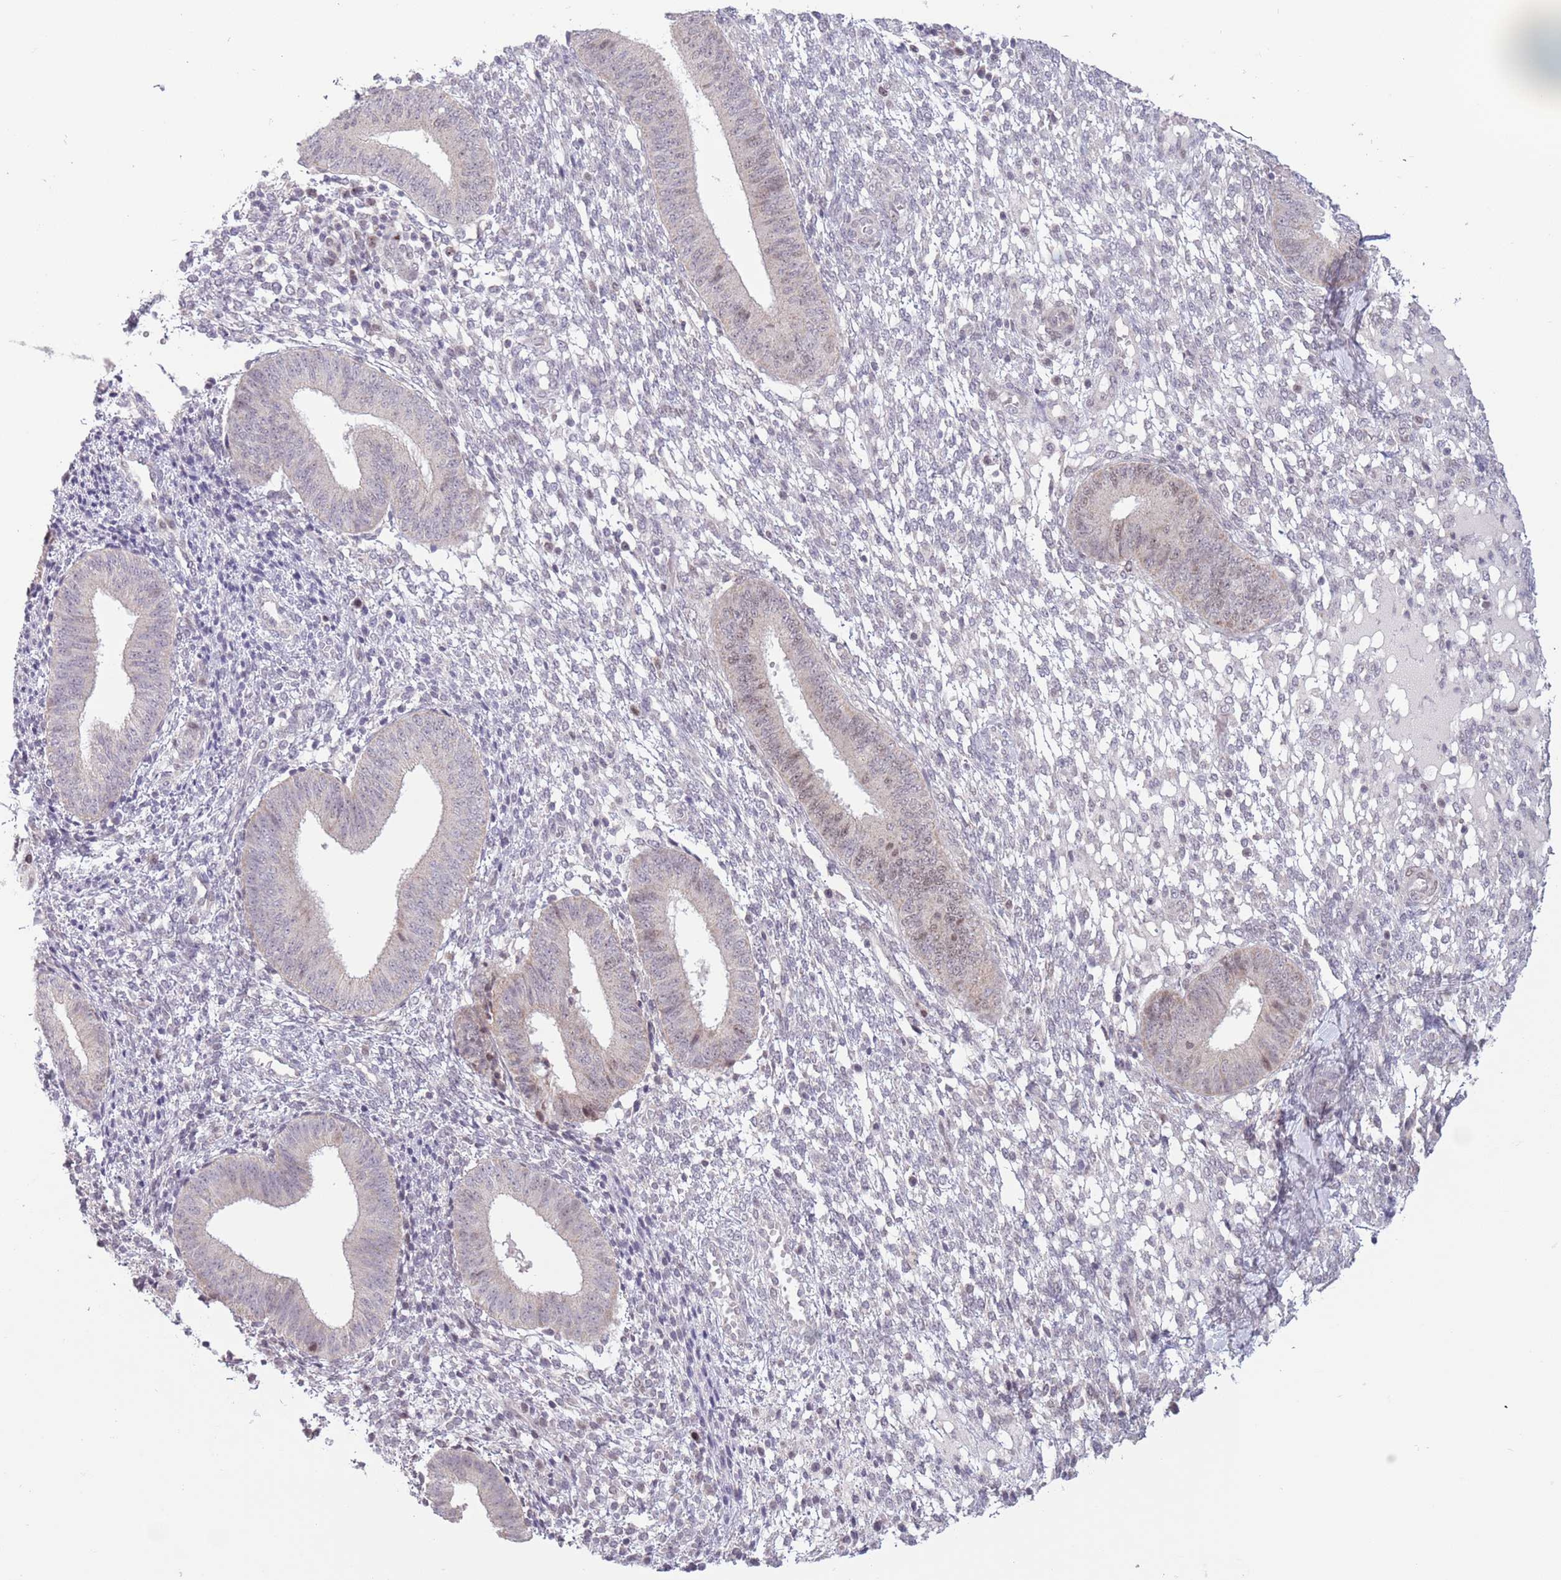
{"staining": {"intensity": "negative", "quantity": "none", "location": "none"}, "tissue": "endometrium", "cell_type": "Cells in endometrial stroma", "image_type": "normal", "snomed": [{"axis": "morphology", "description": "Normal tissue, NOS"}, {"axis": "topography", "description": "Endometrium"}], "caption": "Image shows no protein positivity in cells in endometrial stroma of normal endometrium.", "gene": "MRPL34", "patient": {"sex": "female", "age": 49}}